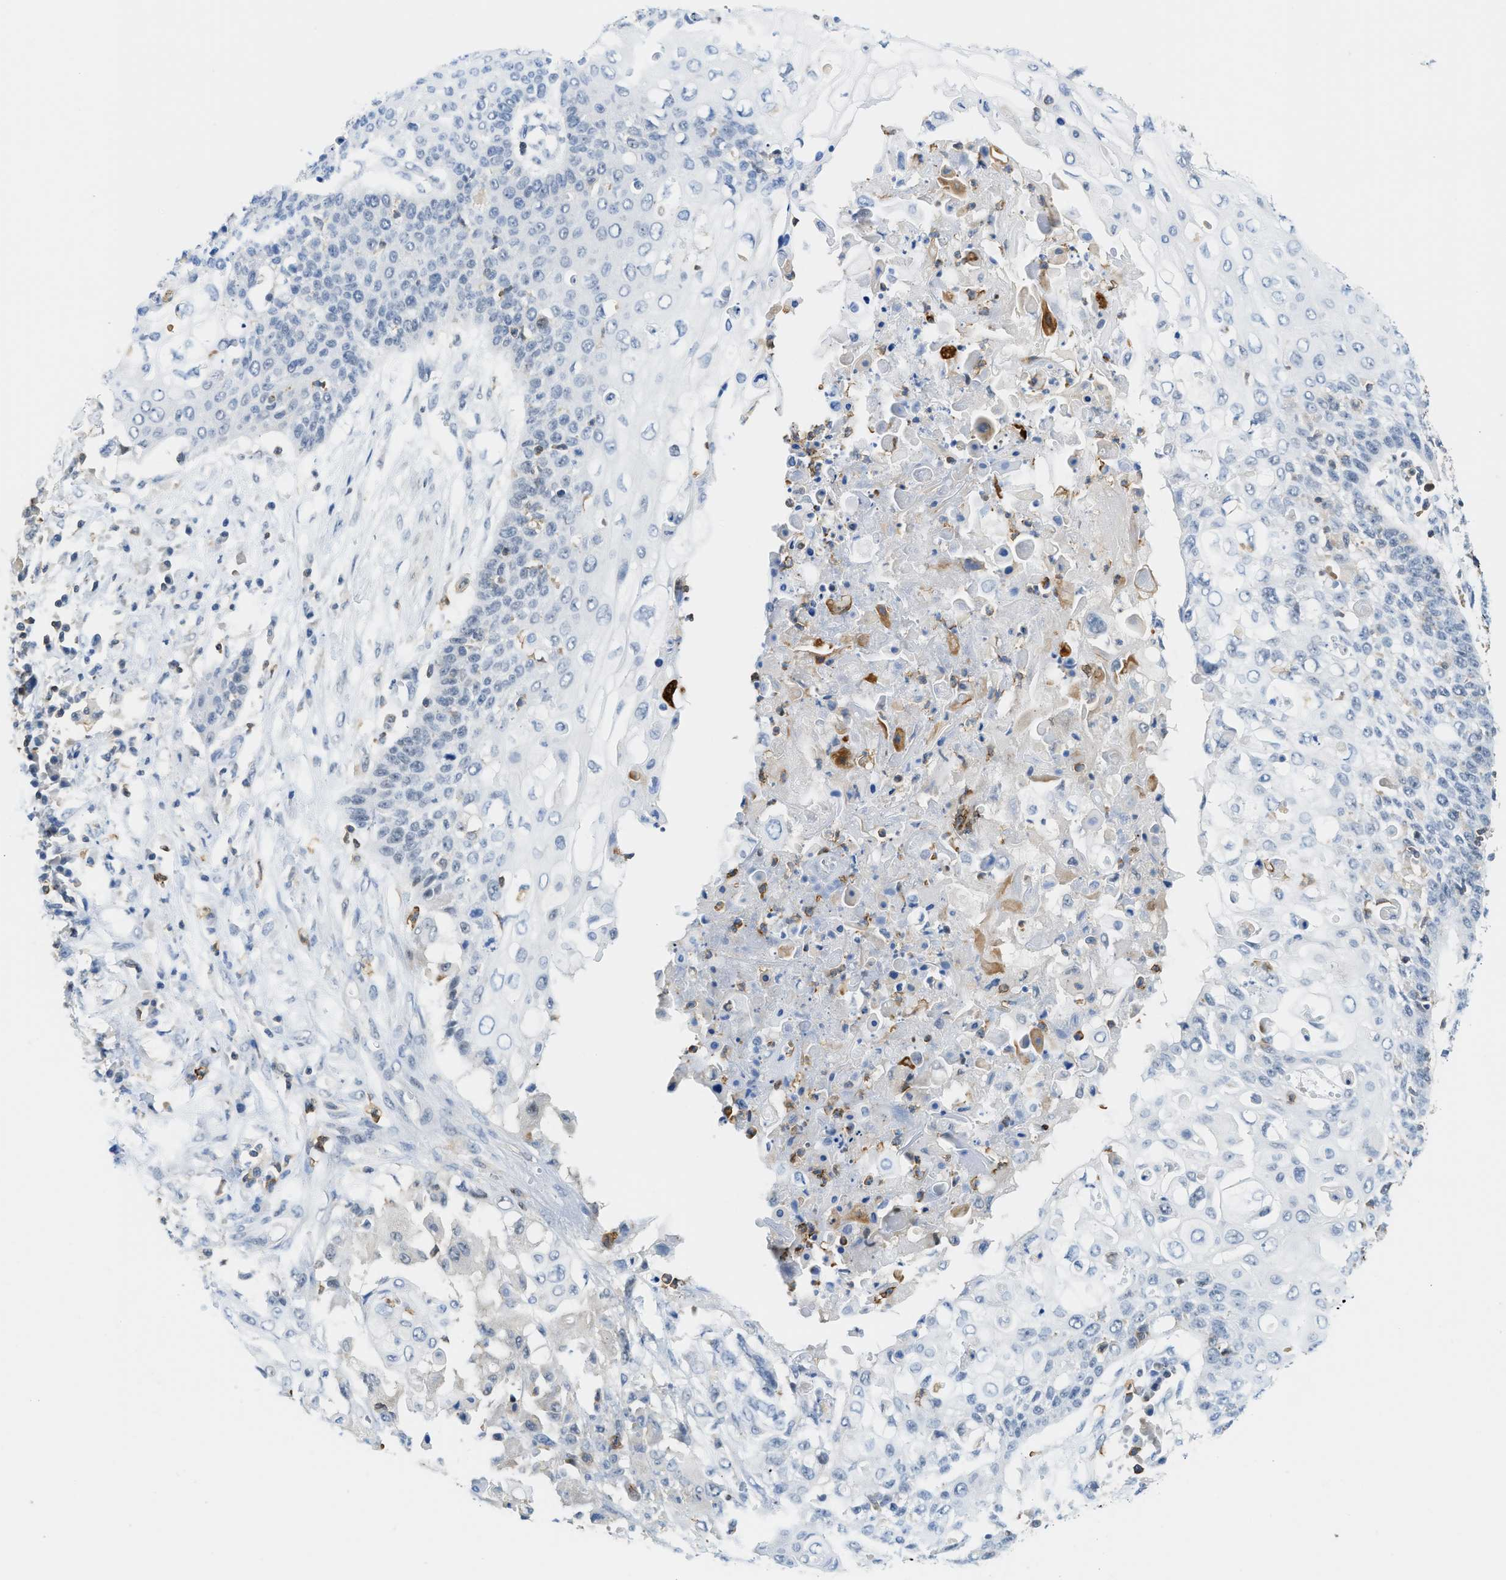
{"staining": {"intensity": "negative", "quantity": "none", "location": "none"}, "tissue": "cervical cancer", "cell_type": "Tumor cells", "image_type": "cancer", "snomed": [{"axis": "morphology", "description": "Squamous cell carcinoma, NOS"}, {"axis": "topography", "description": "Cervix"}], "caption": "Immunohistochemical staining of human cervical cancer (squamous cell carcinoma) demonstrates no significant positivity in tumor cells. Nuclei are stained in blue.", "gene": "FAM151A", "patient": {"sex": "female", "age": 39}}